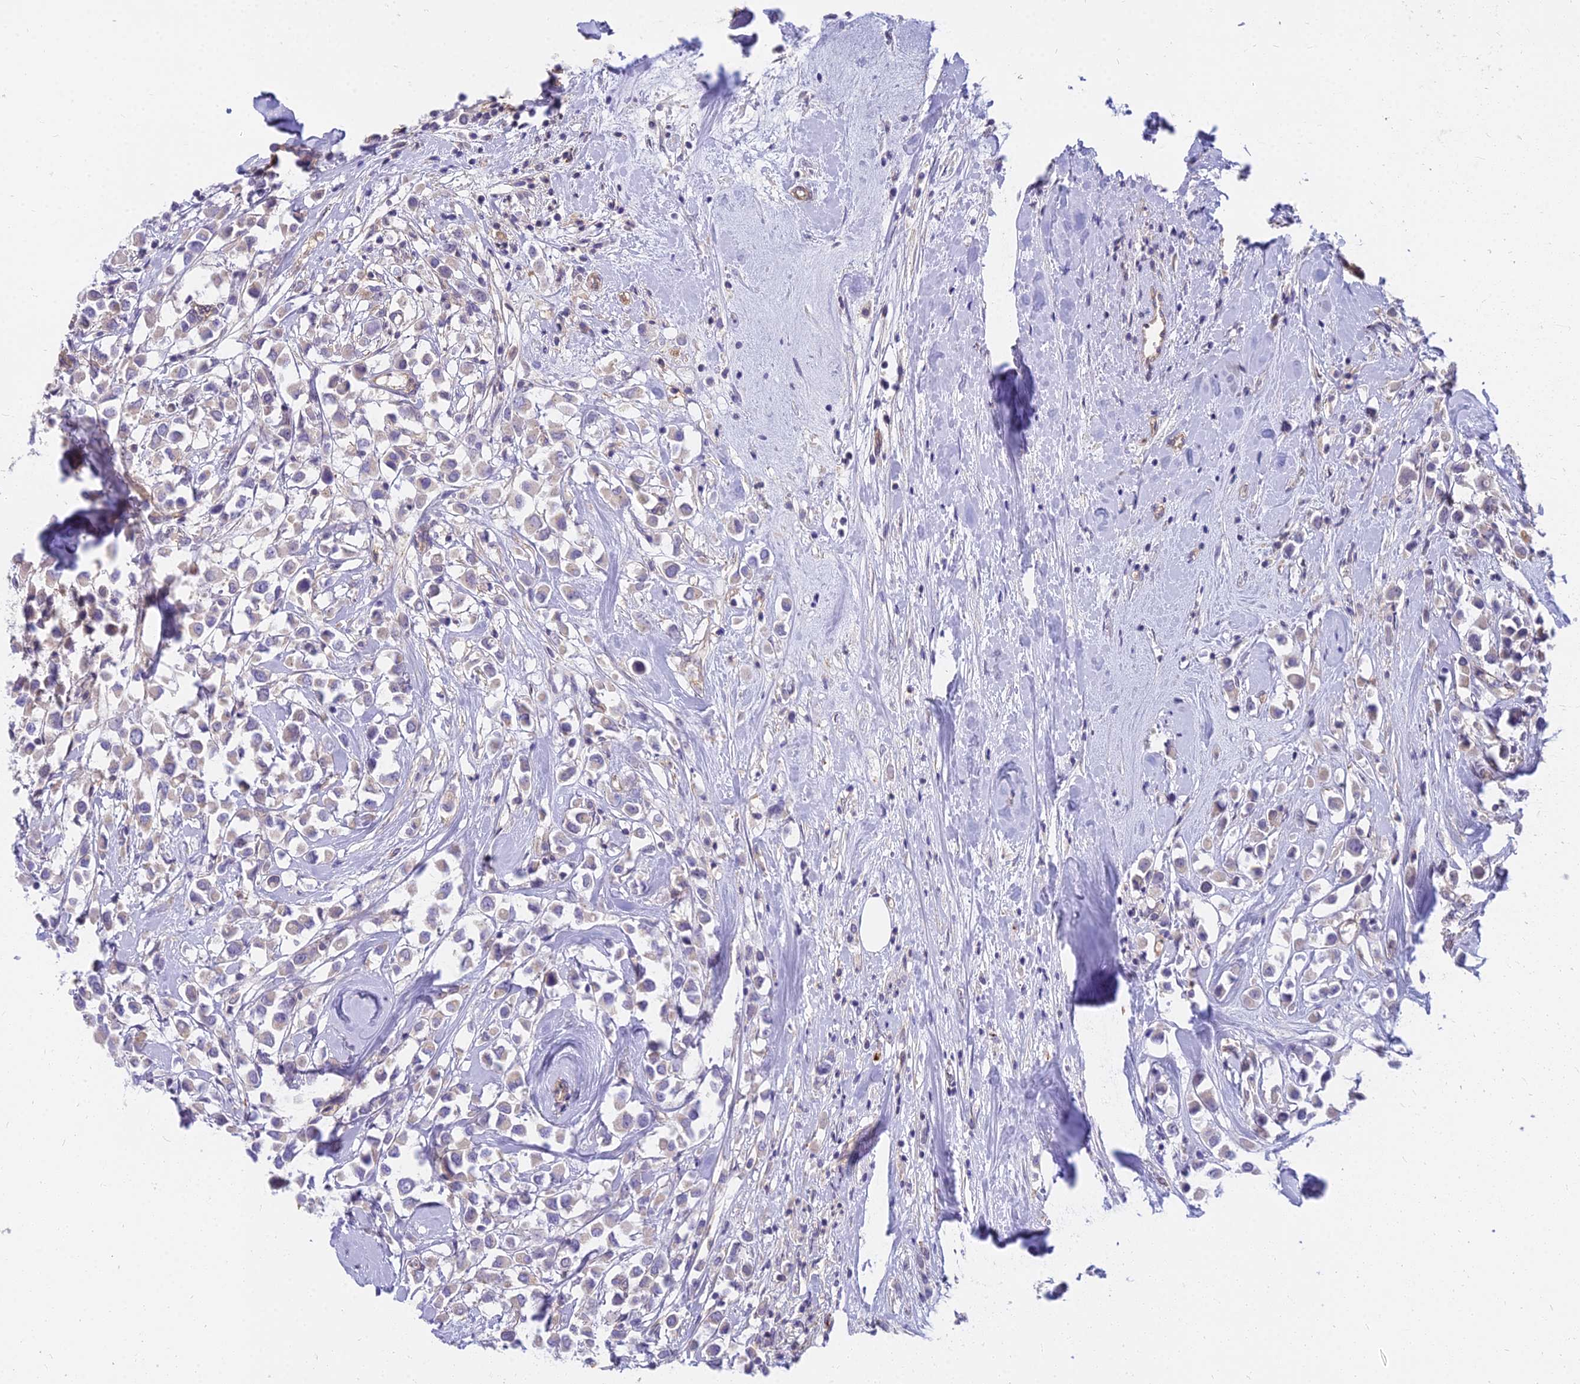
{"staining": {"intensity": "moderate", "quantity": "25%-75%", "location": "cytoplasmic/membranous"}, "tissue": "breast cancer", "cell_type": "Tumor cells", "image_type": "cancer", "snomed": [{"axis": "morphology", "description": "Duct carcinoma"}, {"axis": "topography", "description": "Breast"}], "caption": "The immunohistochemical stain shows moderate cytoplasmic/membranous expression in tumor cells of breast cancer (intraductal carcinoma) tissue.", "gene": "HLA-DOA", "patient": {"sex": "female", "age": 87}}